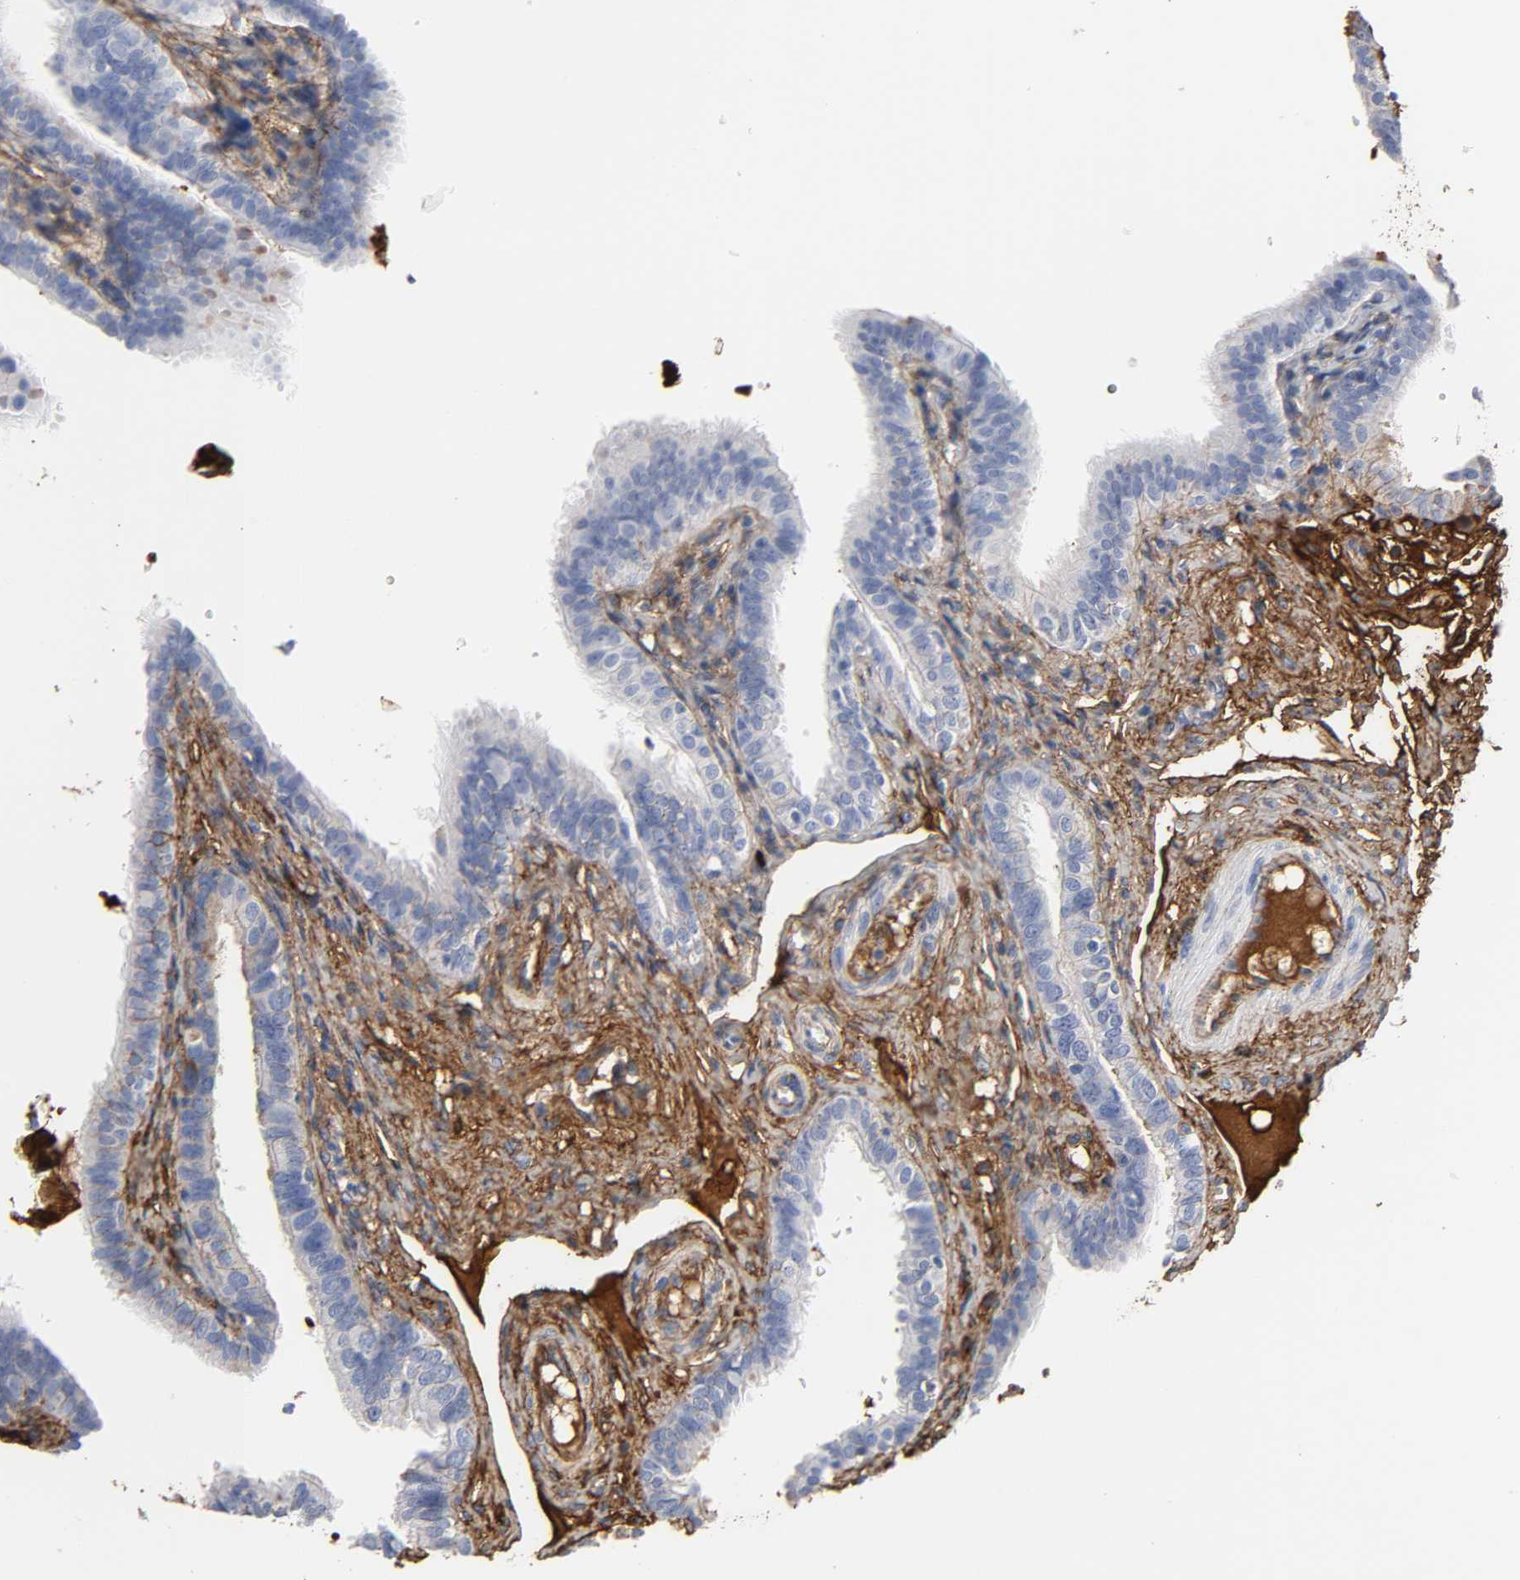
{"staining": {"intensity": "negative", "quantity": "none", "location": "none"}, "tissue": "fallopian tube", "cell_type": "Glandular cells", "image_type": "normal", "snomed": [{"axis": "morphology", "description": "Normal tissue, NOS"}, {"axis": "morphology", "description": "Dermoid, NOS"}, {"axis": "topography", "description": "Fallopian tube"}], "caption": "IHC of benign fallopian tube displays no expression in glandular cells. (Brightfield microscopy of DAB (3,3'-diaminobenzidine) immunohistochemistry (IHC) at high magnification).", "gene": "FBLN1", "patient": {"sex": "female", "age": 33}}